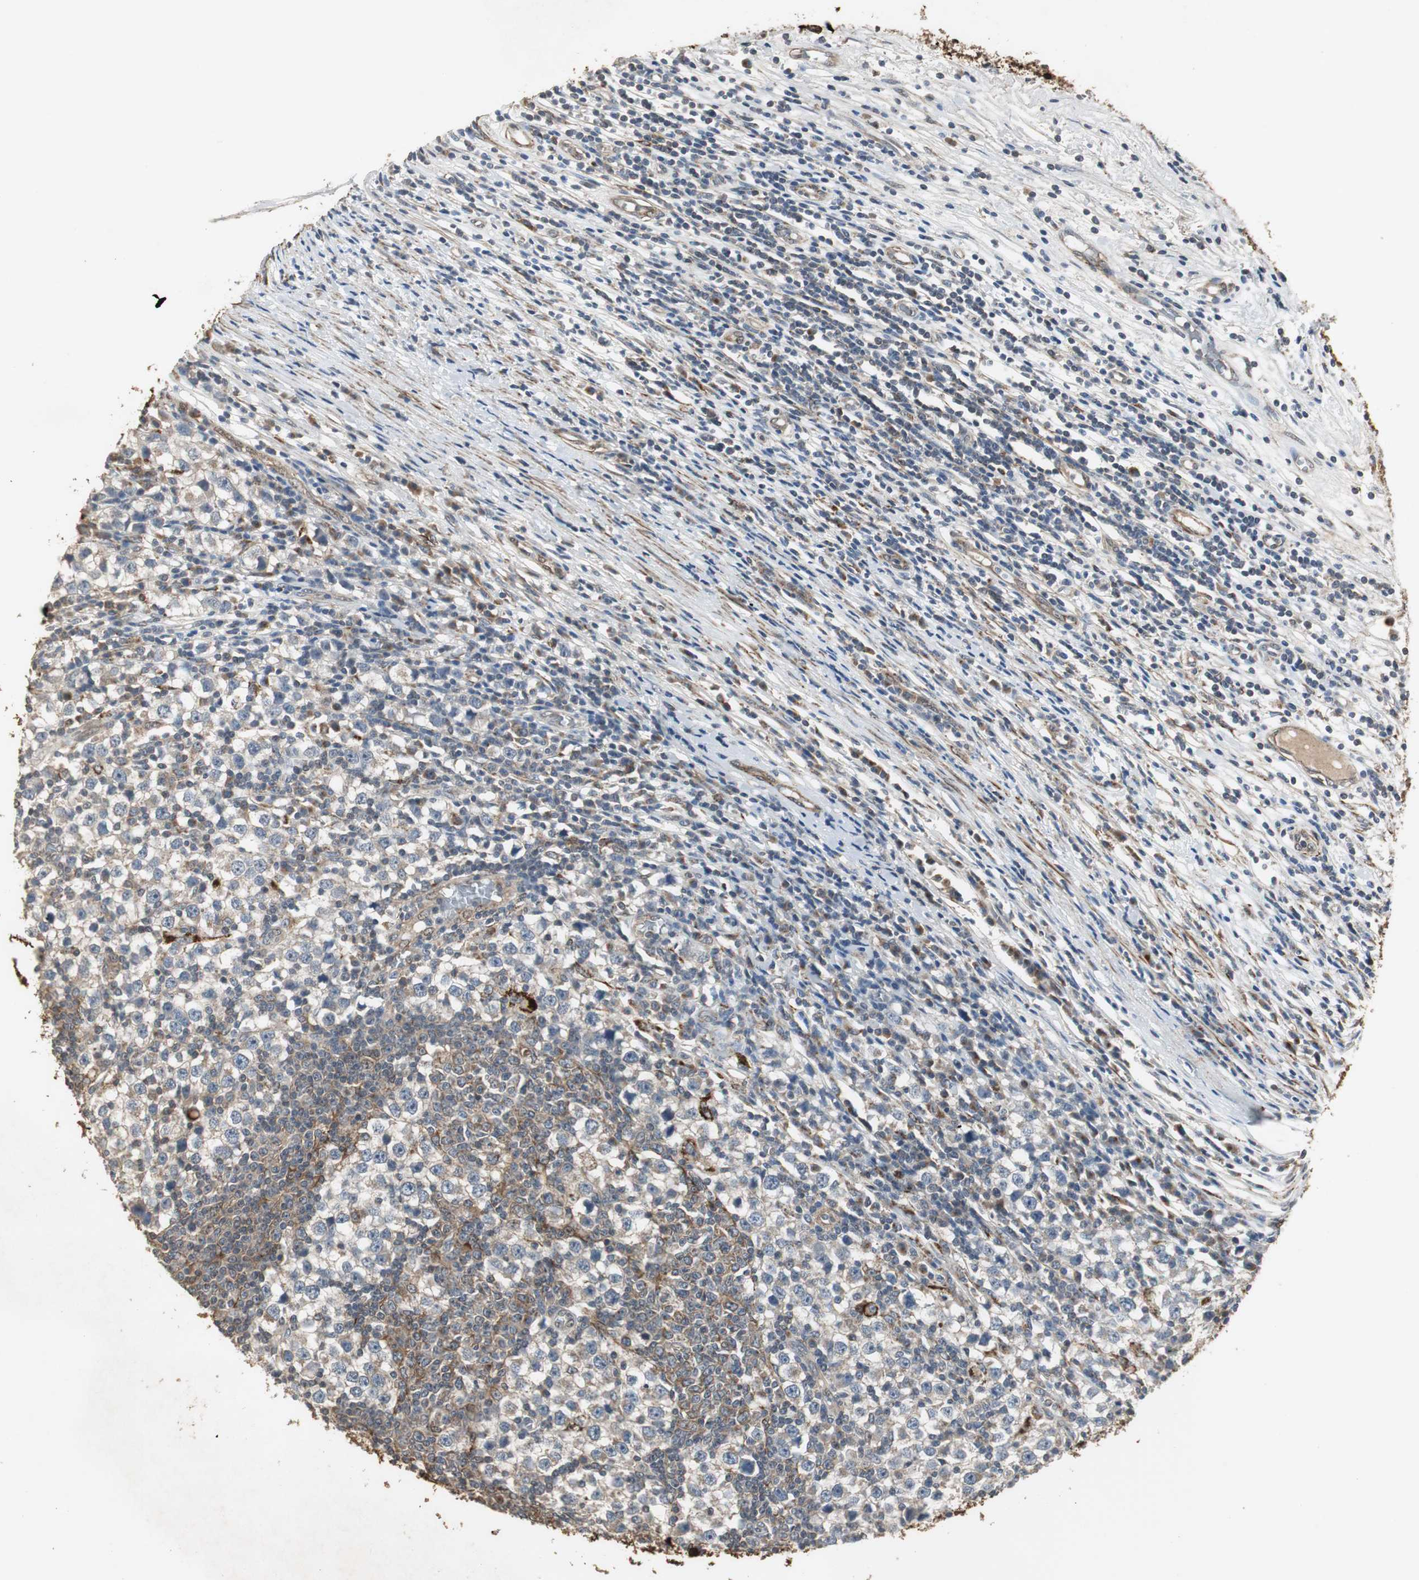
{"staining": {"intensity": "weak", "quantity": ">75%", "location": "cytoplasmic/membranous"}, "tissue": "testis cancer", "cell_type": "Tumor cells", "image_type": "cancer", "snomed": [{"axis": "morphology", "description": "Seminoma, NOS"}, {"axis": "topography", "description": "Testis"}], "caption": "DAB (3,3'-diaminobenzidine) immunohistochemical staining of human testis cancer (seminoma) displays weak cytoplasmic/membranous protein expression in about >75% of tumor cells.", "gene": "JTB", "patient": {"sex": "male", "age": 65}}